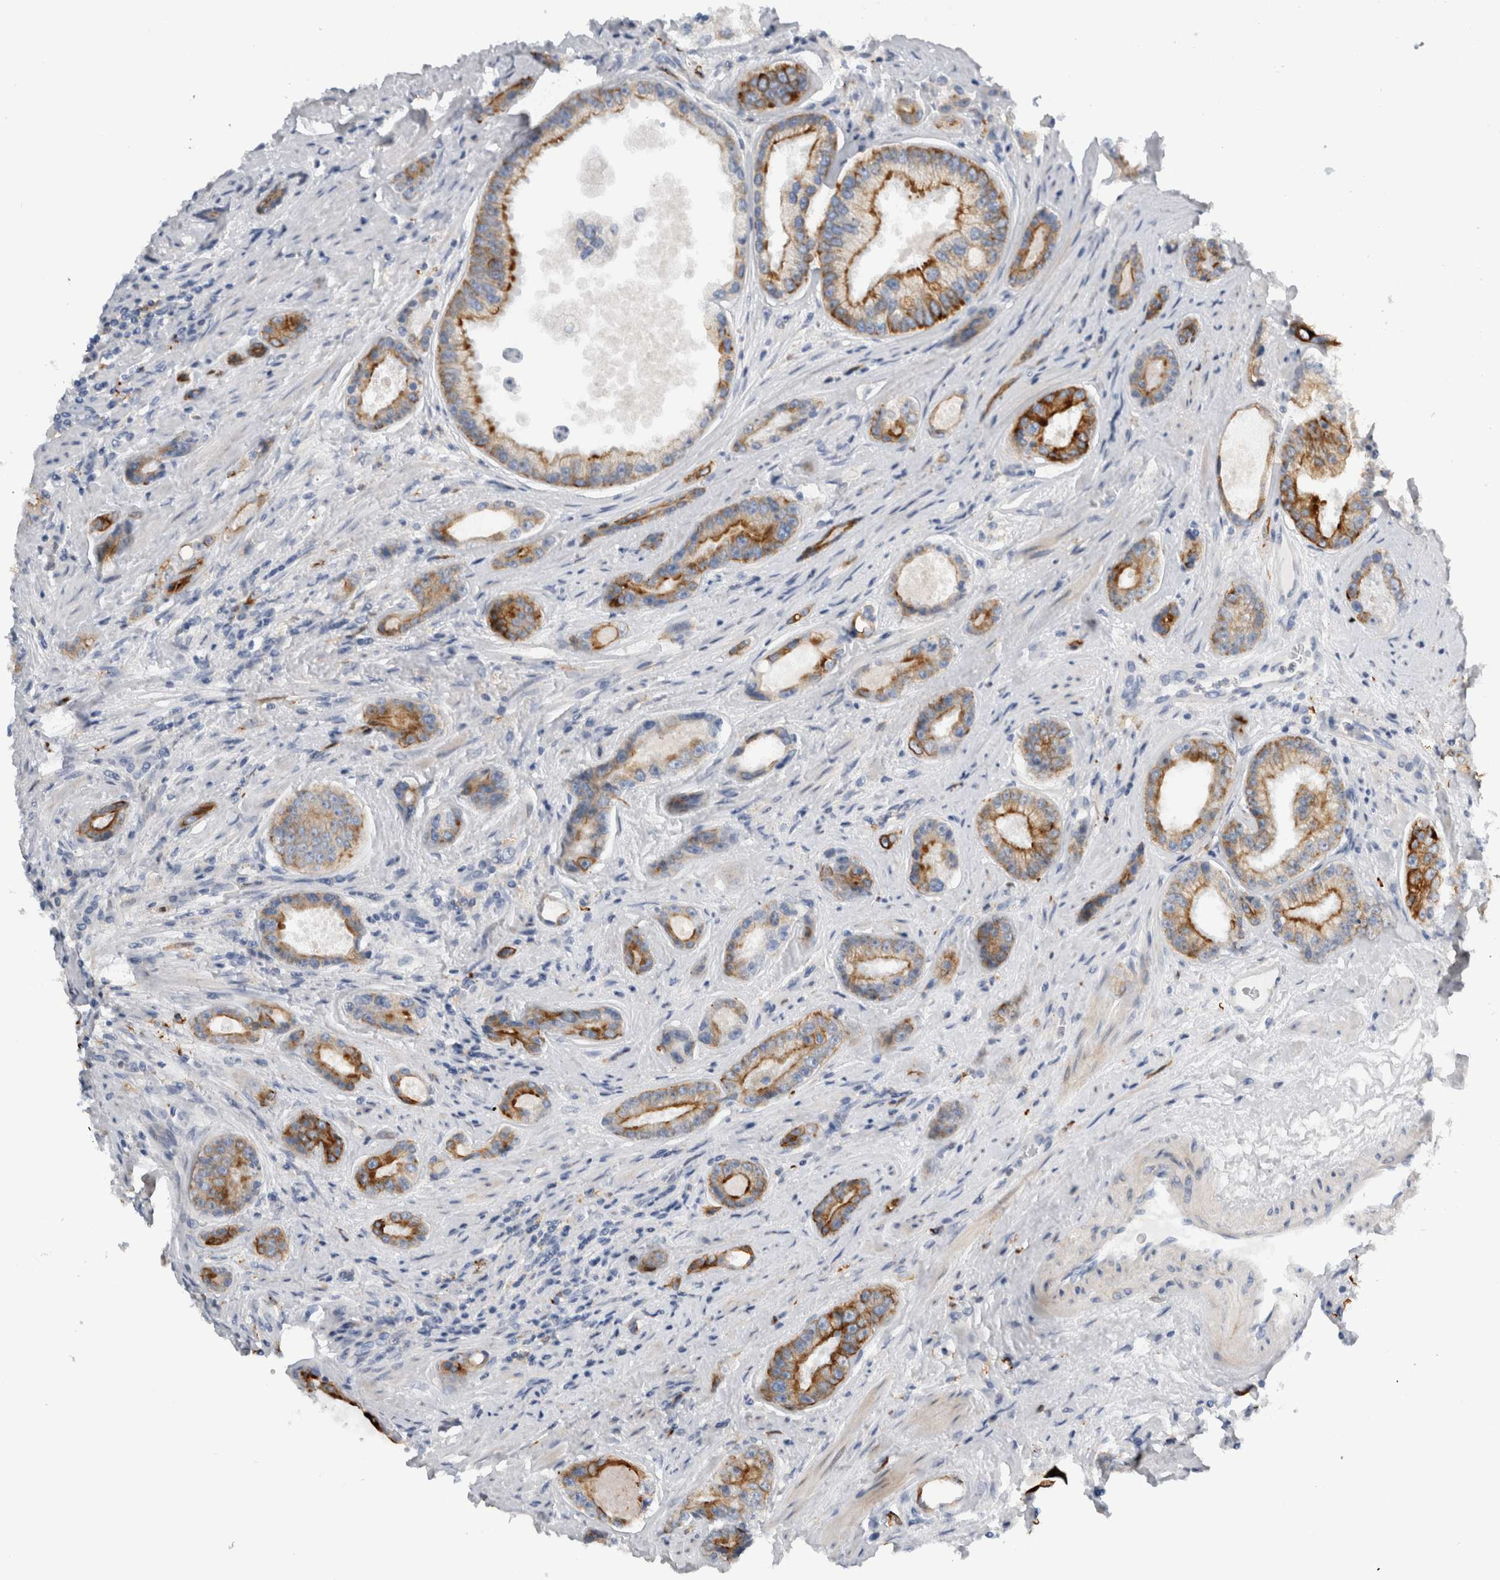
{"staining": {"intensity": "strong", "quantity": ">75%", "location": "cytoplasmic/membranous"}, "tissue": "prostate cancer", "cell_type": "Tumor cells", "image_type": "cancer", "snomed": [{"axis": "morphology", "description": "Adenocarcinoma, High grade"}, {"axis": "topography", "description": "Prostate"}], "caption": "Brown immunohistochemical staining in prostate high-grade adenocarcinoma exhibits strong cytoplasmic/membranous positivity in approximately >75% of tumor cells. The staining was performed using DAB (3,3'-diaminobenzidine) to visualize the protein expression in brown, while the nuclei were stained in blue with hematoxylin (Magnification: 20x).", "gene": "SLC20A2", "patient": {"sex": "male", "age": 61}}